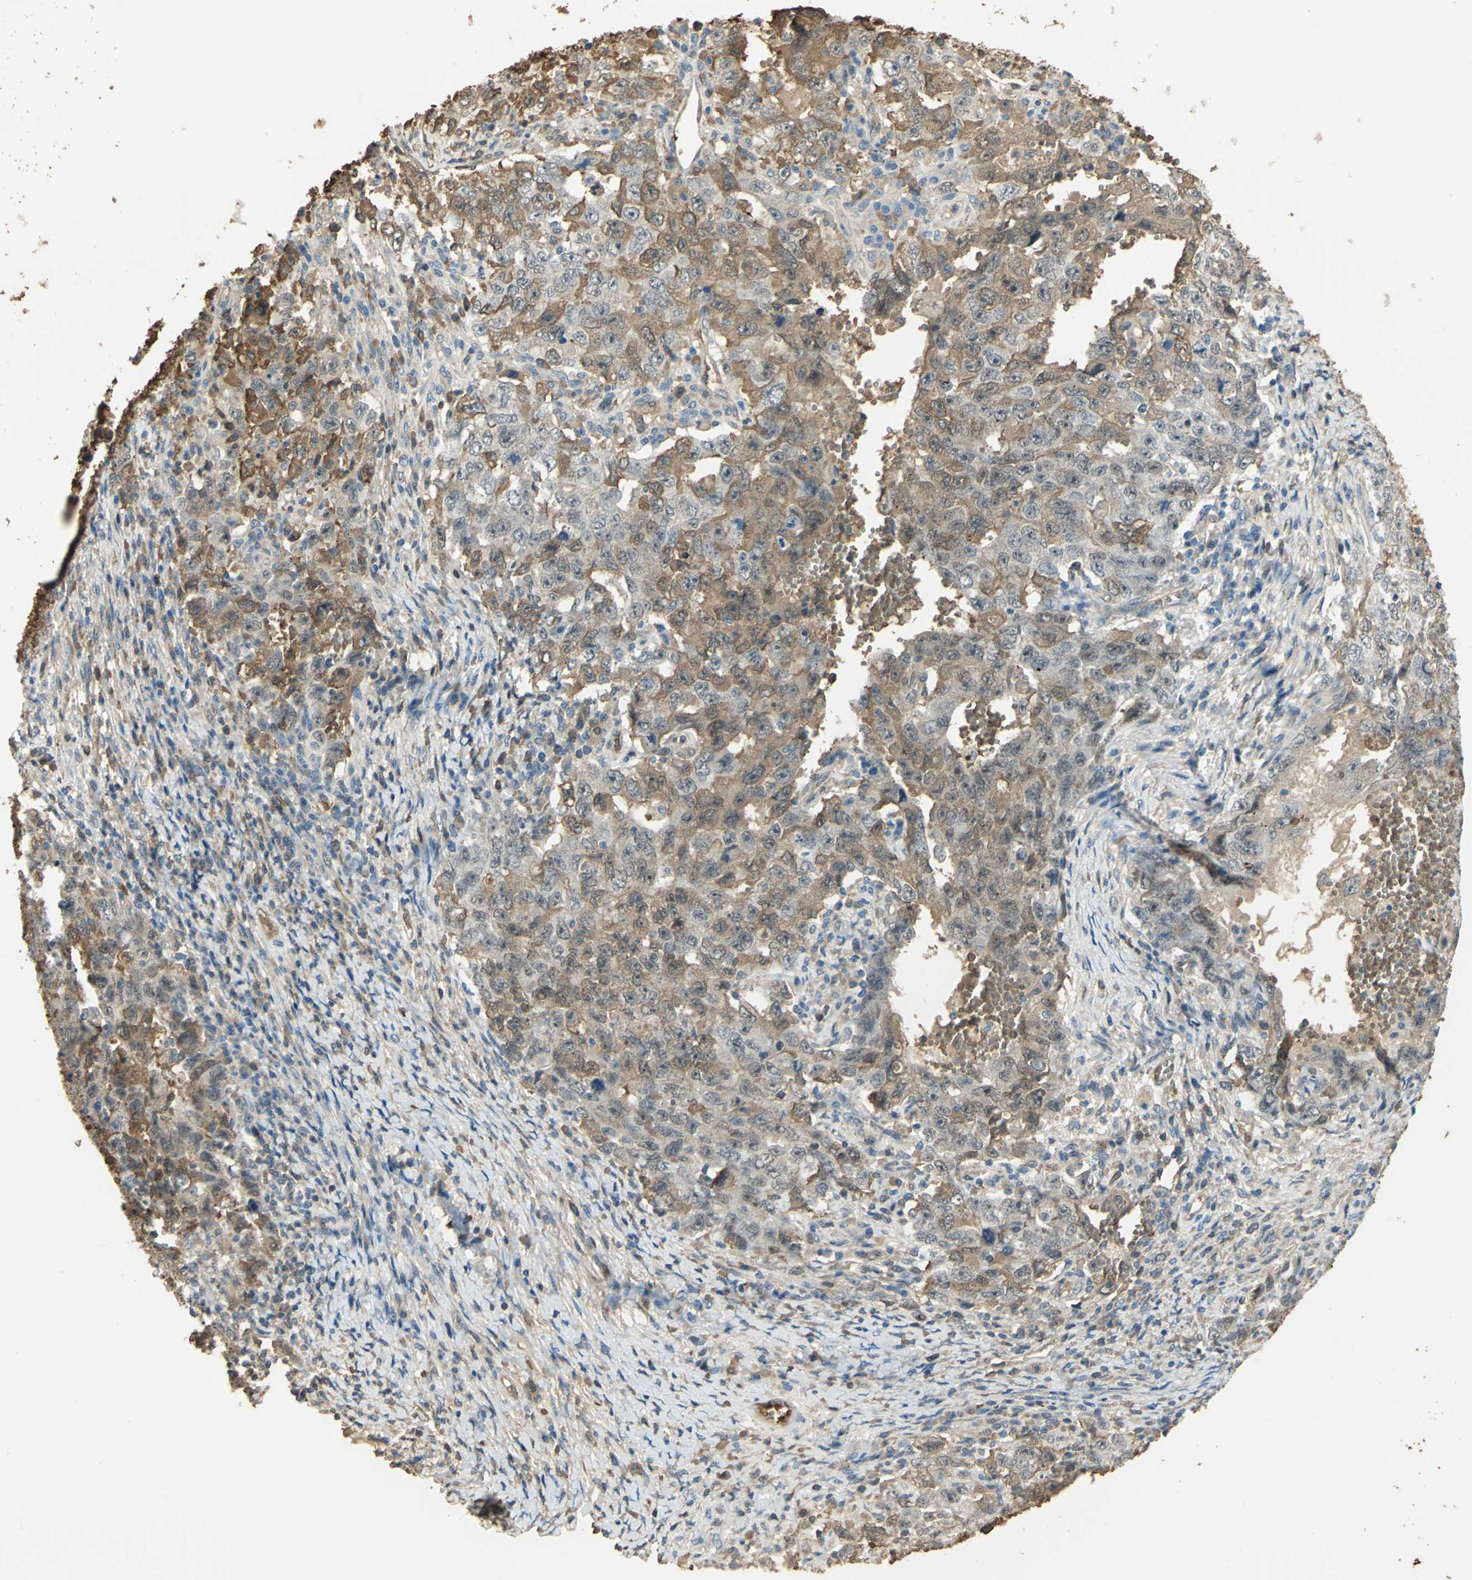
{"staining": {"intensity": "moderate", "quantity": "25%-75%", "location": "cytoplasmic/membranous"}, "tissue": "testis cancer", "cell_type": "Tumor cells", "image_type": "cancer", "snomed": [{"axis": "morphology", "description": "Carcinoma, Embryonal, NOS"}, {"axis": "topography", "description": "Testis"}], "caption": "Embryonal carcinoma (testis) tissue demonstrates moderate cytoplasmic/membranous expression in approximately 25%-75% of tumor cells", "gene": "DDAH1", "patient": {"sex": "male", "age": 26}}